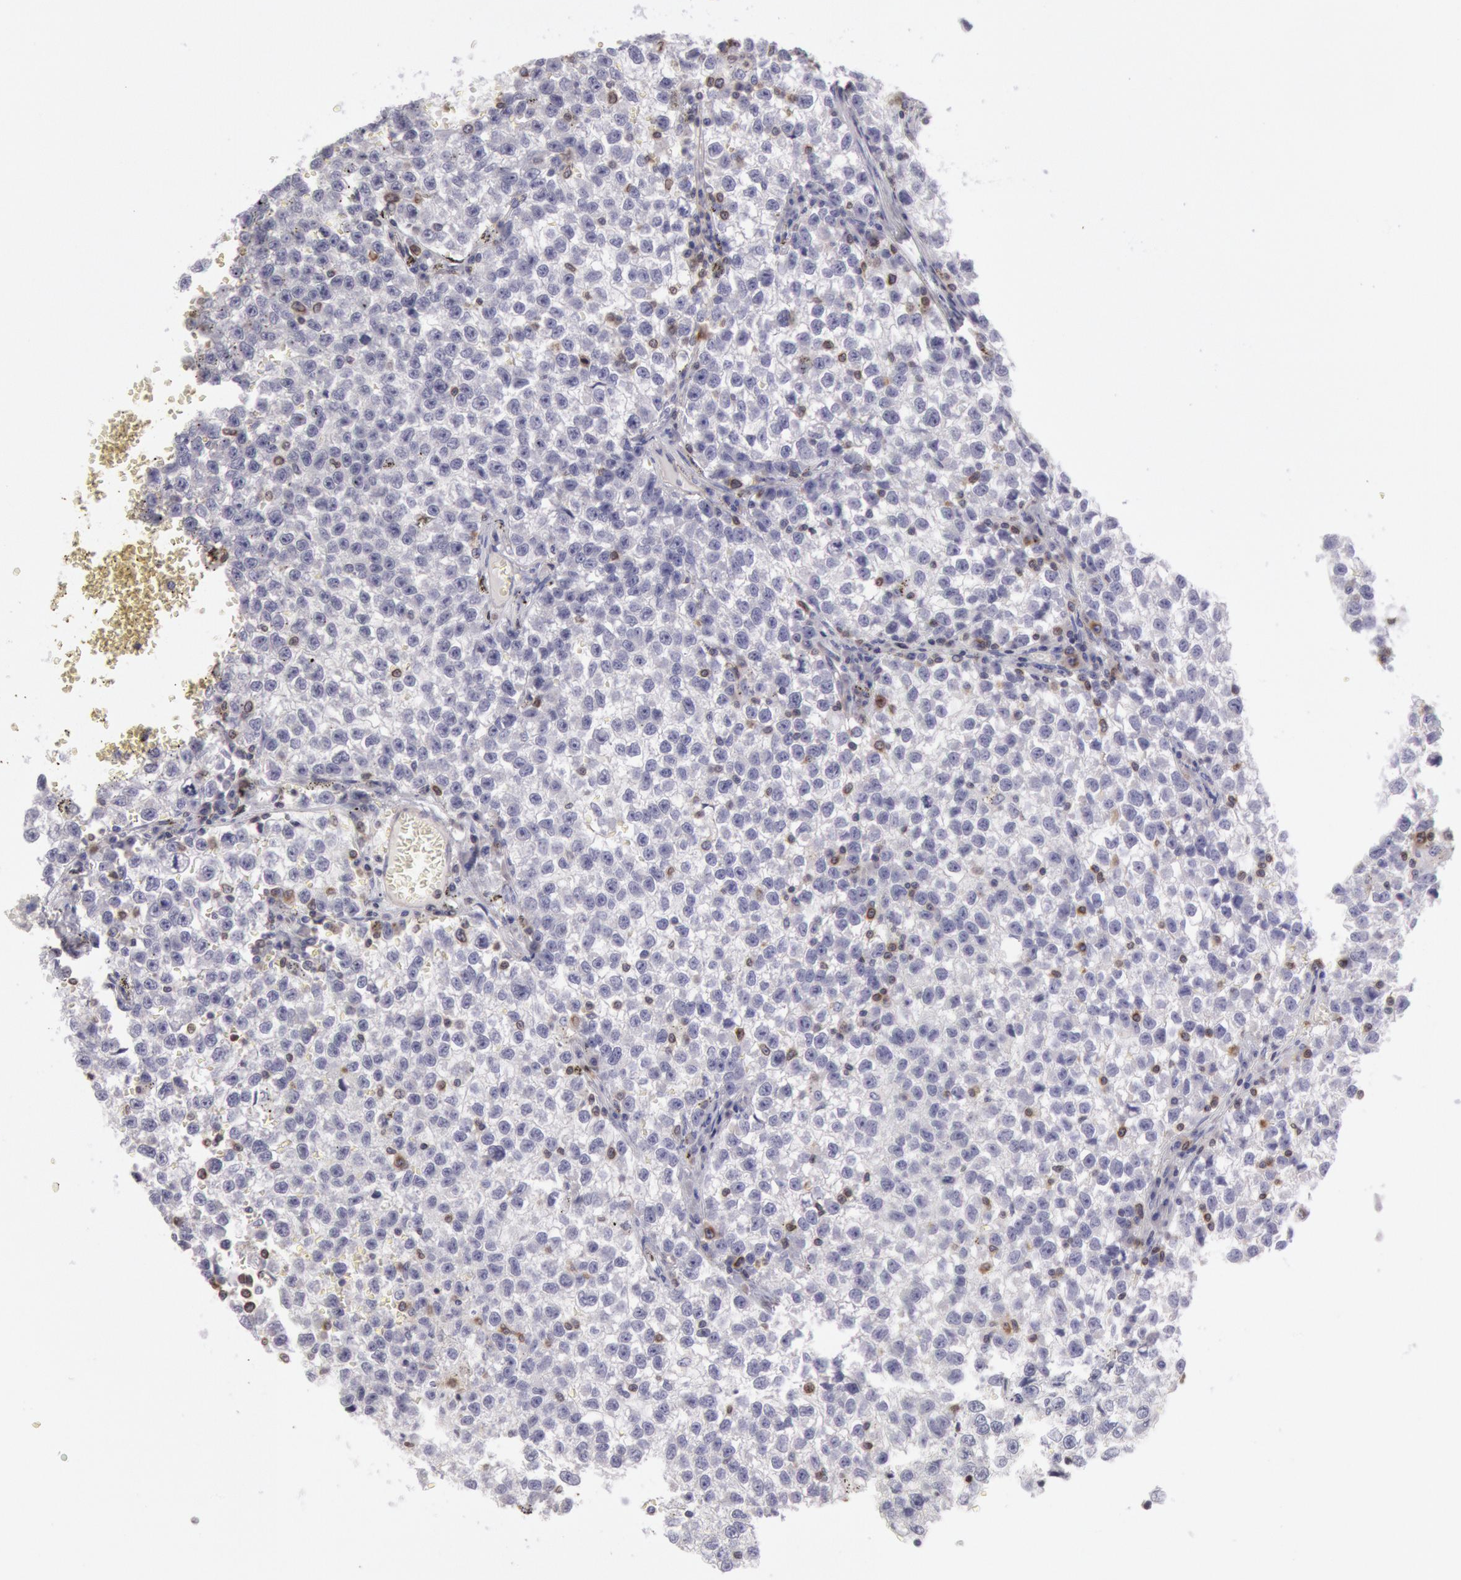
{"staining": {"intensity": "negative", "quantity": "none", "location": "none"}, "tissue": "testis cancer", "cell_type": "Tumor cells", "image_type": "cancer", "snomed": [{"axis": "morphology", "description": "Seminoma, NOS"}, {"axis": "topography", "description": "Testis"}], "caption": "Testis seminoma was stained to show a protein in brown. There is no significant staining in tumor cells. (DAB (3,3'-diaminobenzidine) immunohistochemistry (IHC) with hematoxylin counter stain).", "gene": "RAB27A", "patient": {"sex": "male", "age": 35}}